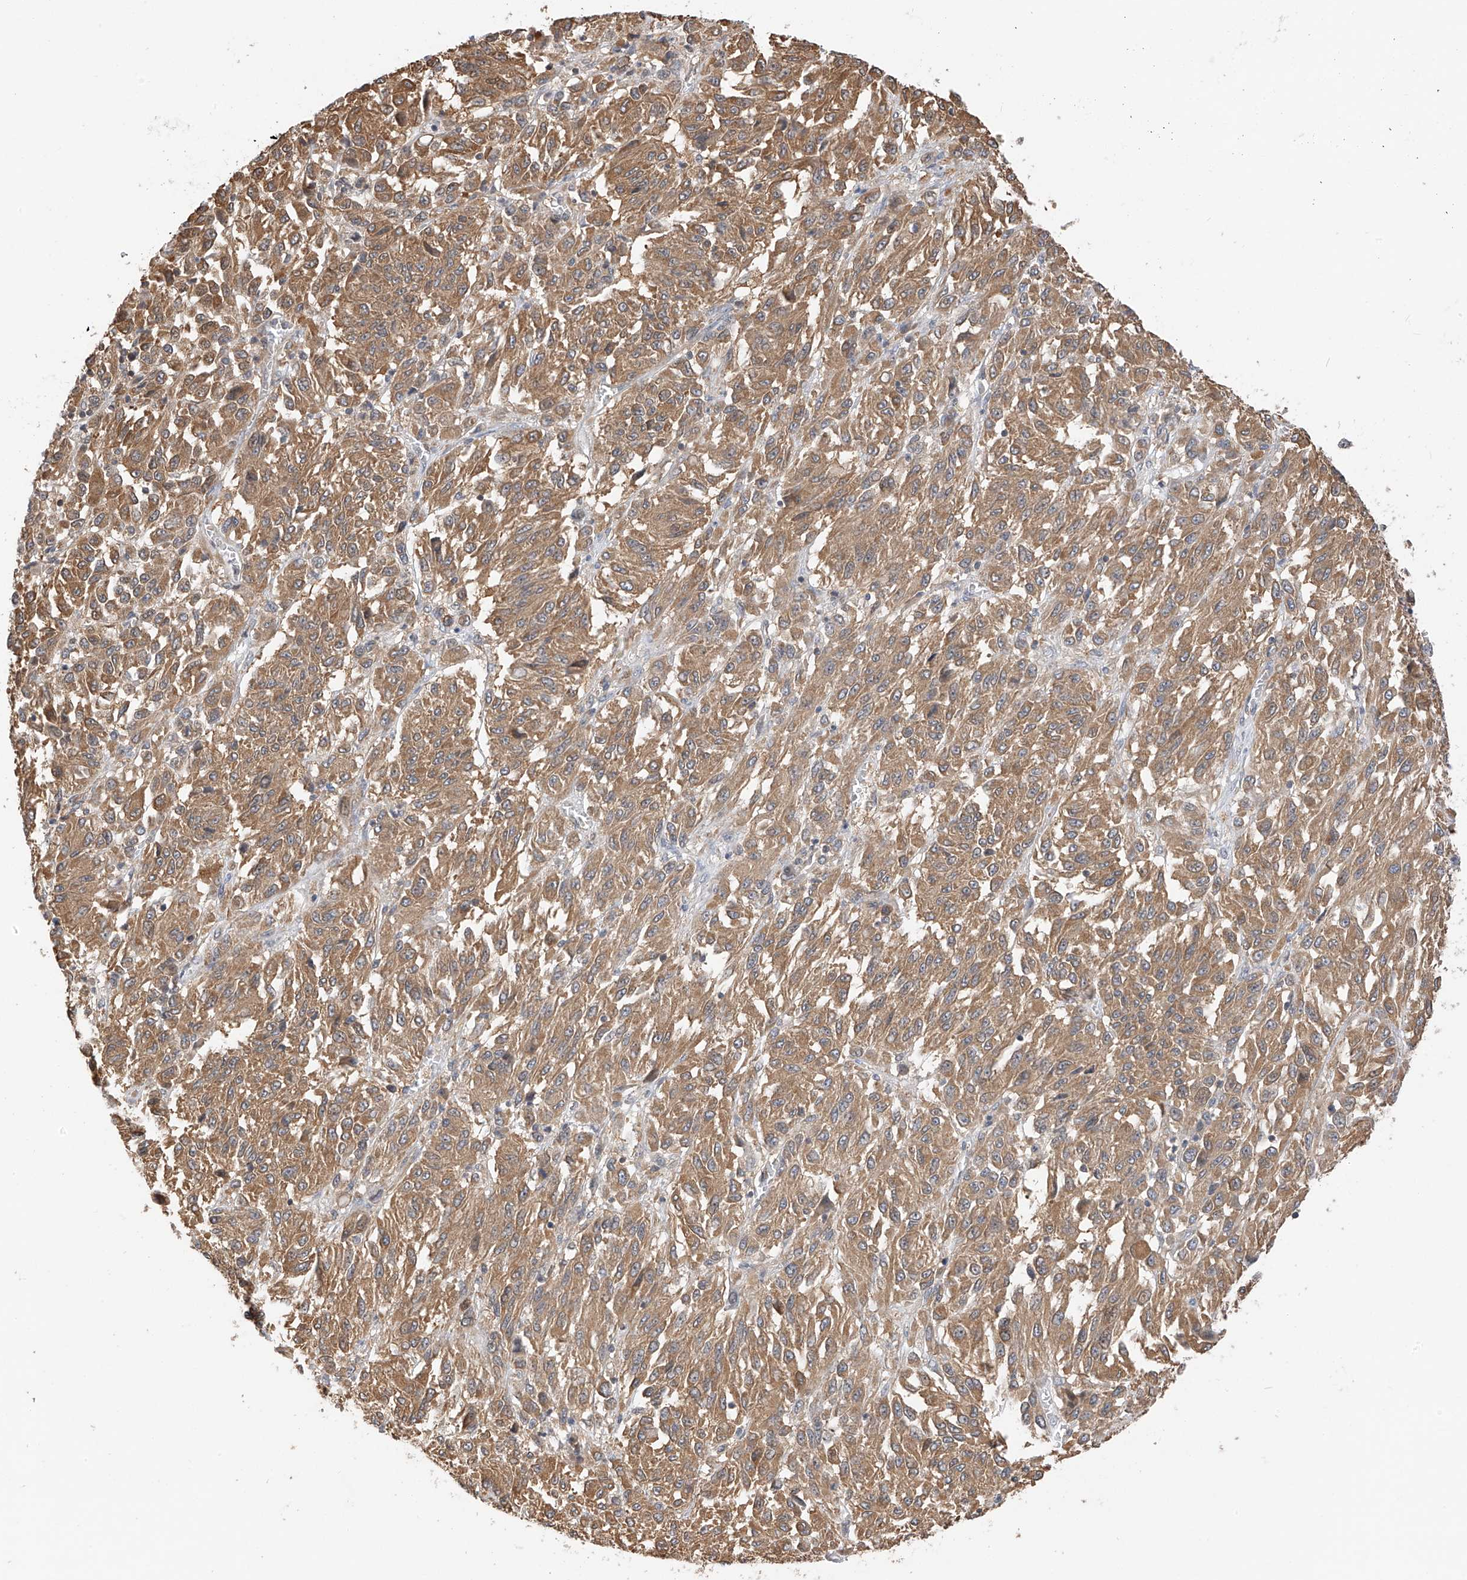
{"staining": {"intensity": "moderate", "quantity": ">75%", "location": "cytoplasmic/membranous"}, "tissue": "melanoma", "cell_type": "Tumor cells", "image_type": "cancer", "snomed": [{"axis": "morphology", "description": "Malignant melanoma, Metastatic site"}, {"axis": "topography", "description": "Lung"}], "caption": "Malignant melanoma (metastatic site) stained for a protein (brown) demonstrates moderate cytoplasmic/membranous positive positivity in about >75% of tumor cells.", "gene": "PPA2", "patient": {"sex": "male", "age": 64}}